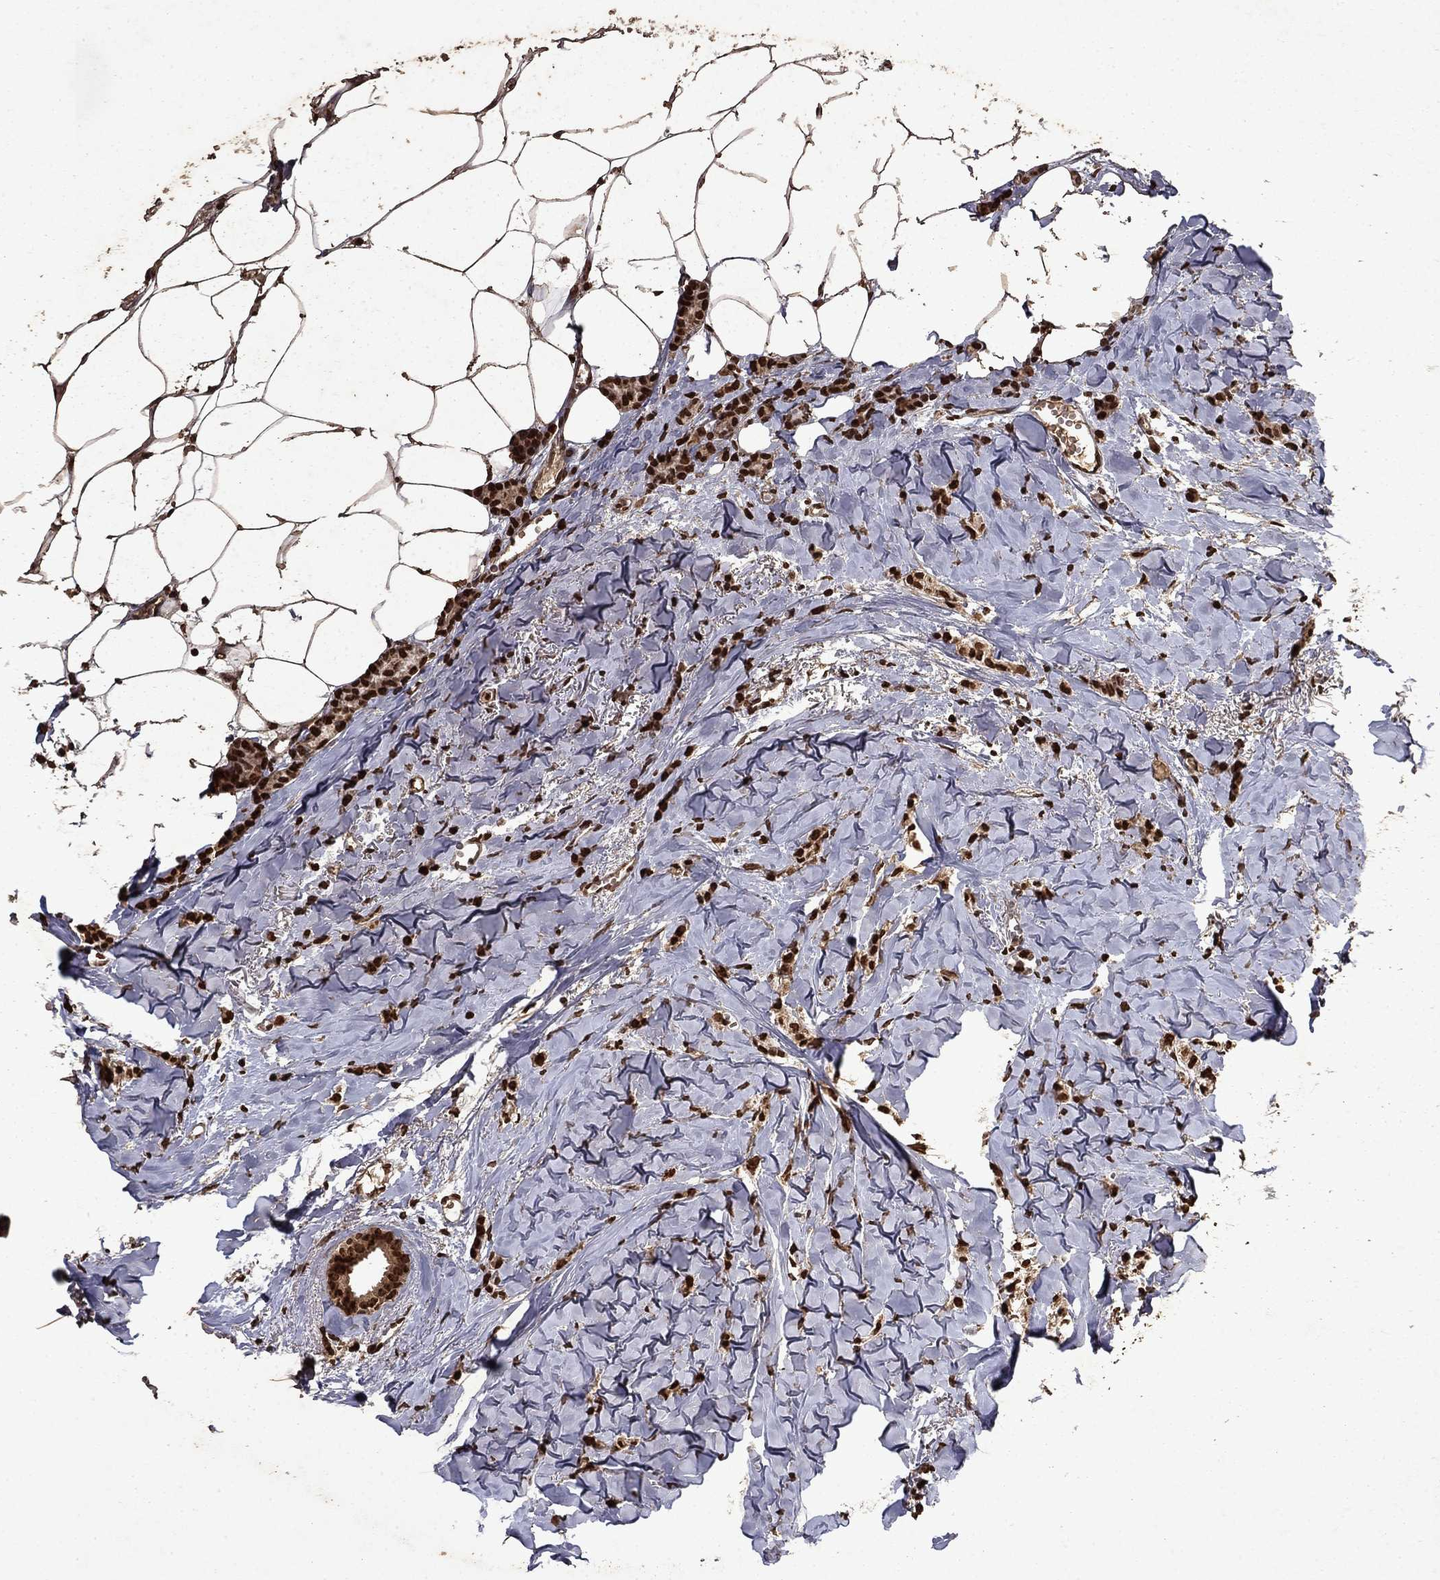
{"staining": {"intensity": "strong", "quantity": ">75%", "location": "nuclear"}, "tissue": "breast cancer", "cell_type": "Tumor cells", "image_type": "cancer", "snomed": [{"axis": "morphology", "description": "Duct carcinoma"}, {"axis": "topography", "description": "Breast"}], "caption": "An image of human breast cancer stained for a protein demonstrates strong nuclear brown staining in tumor cells.", "gene": "PIN4", "patient": {"sex": "female", "age": 85}}